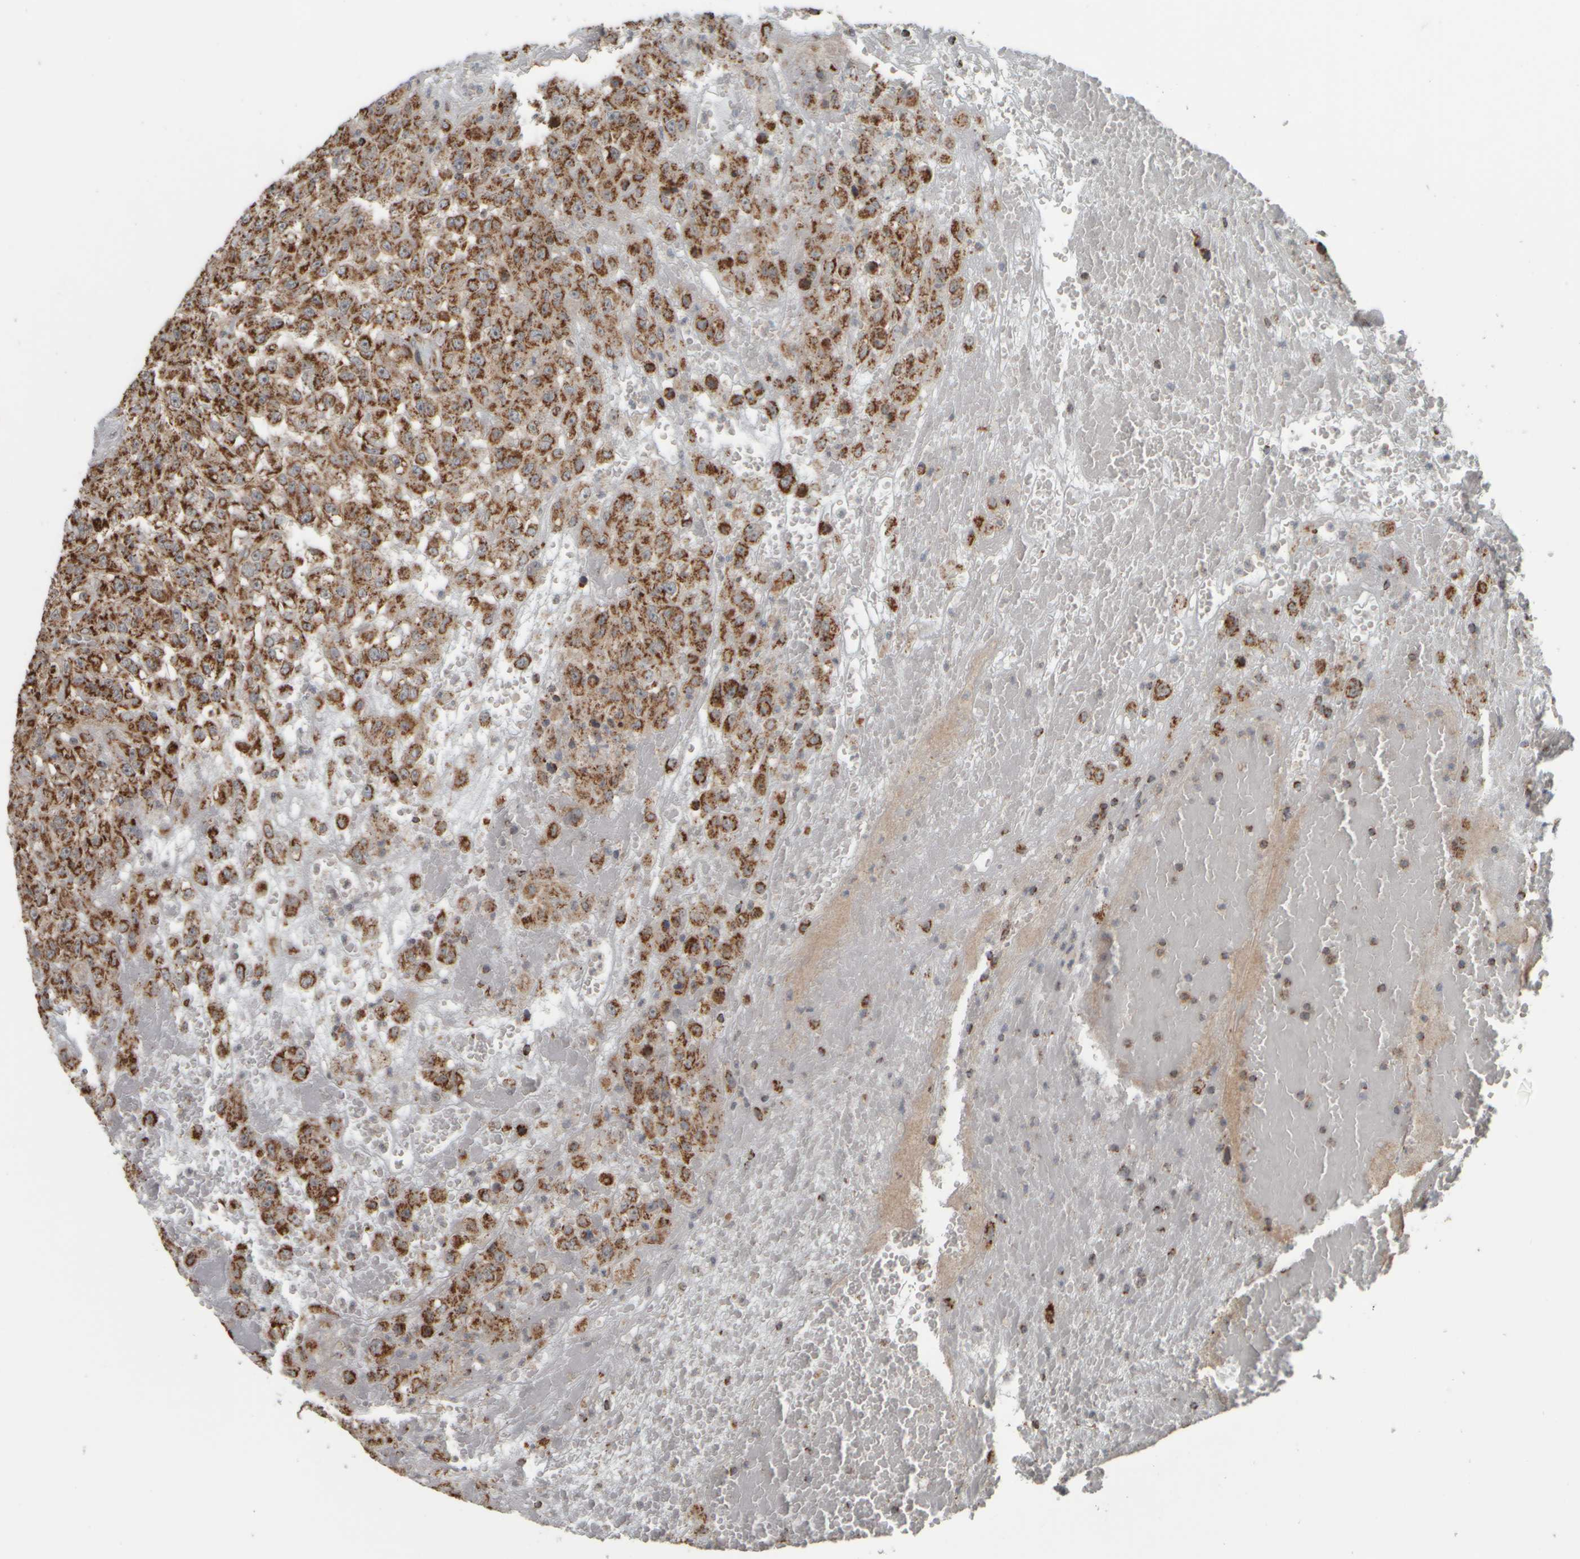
{"staining": {"intensity": "strong", "quantity": ">75%", "location": "cytoplasmic/membranous"}, "tissue": "urothelial cancer", "cell_type": "Tumor cells", "image_type": "cancer", "snomed": [{"axis": "morphology", "description": "Urothelial carcinoma, High grade"}, {"axis": "topography", "description": "Urinary bladder"}], "caption": "Immunohistochemistry (IHC) image of urothelial cancer stained for a protein (brown), which demonstrates high levels of strong cytoplasmic/membranous positivity in about >75% of tumor cells.", "gene": "APBB2", "patient": {"sex": "male", "age": 46}}